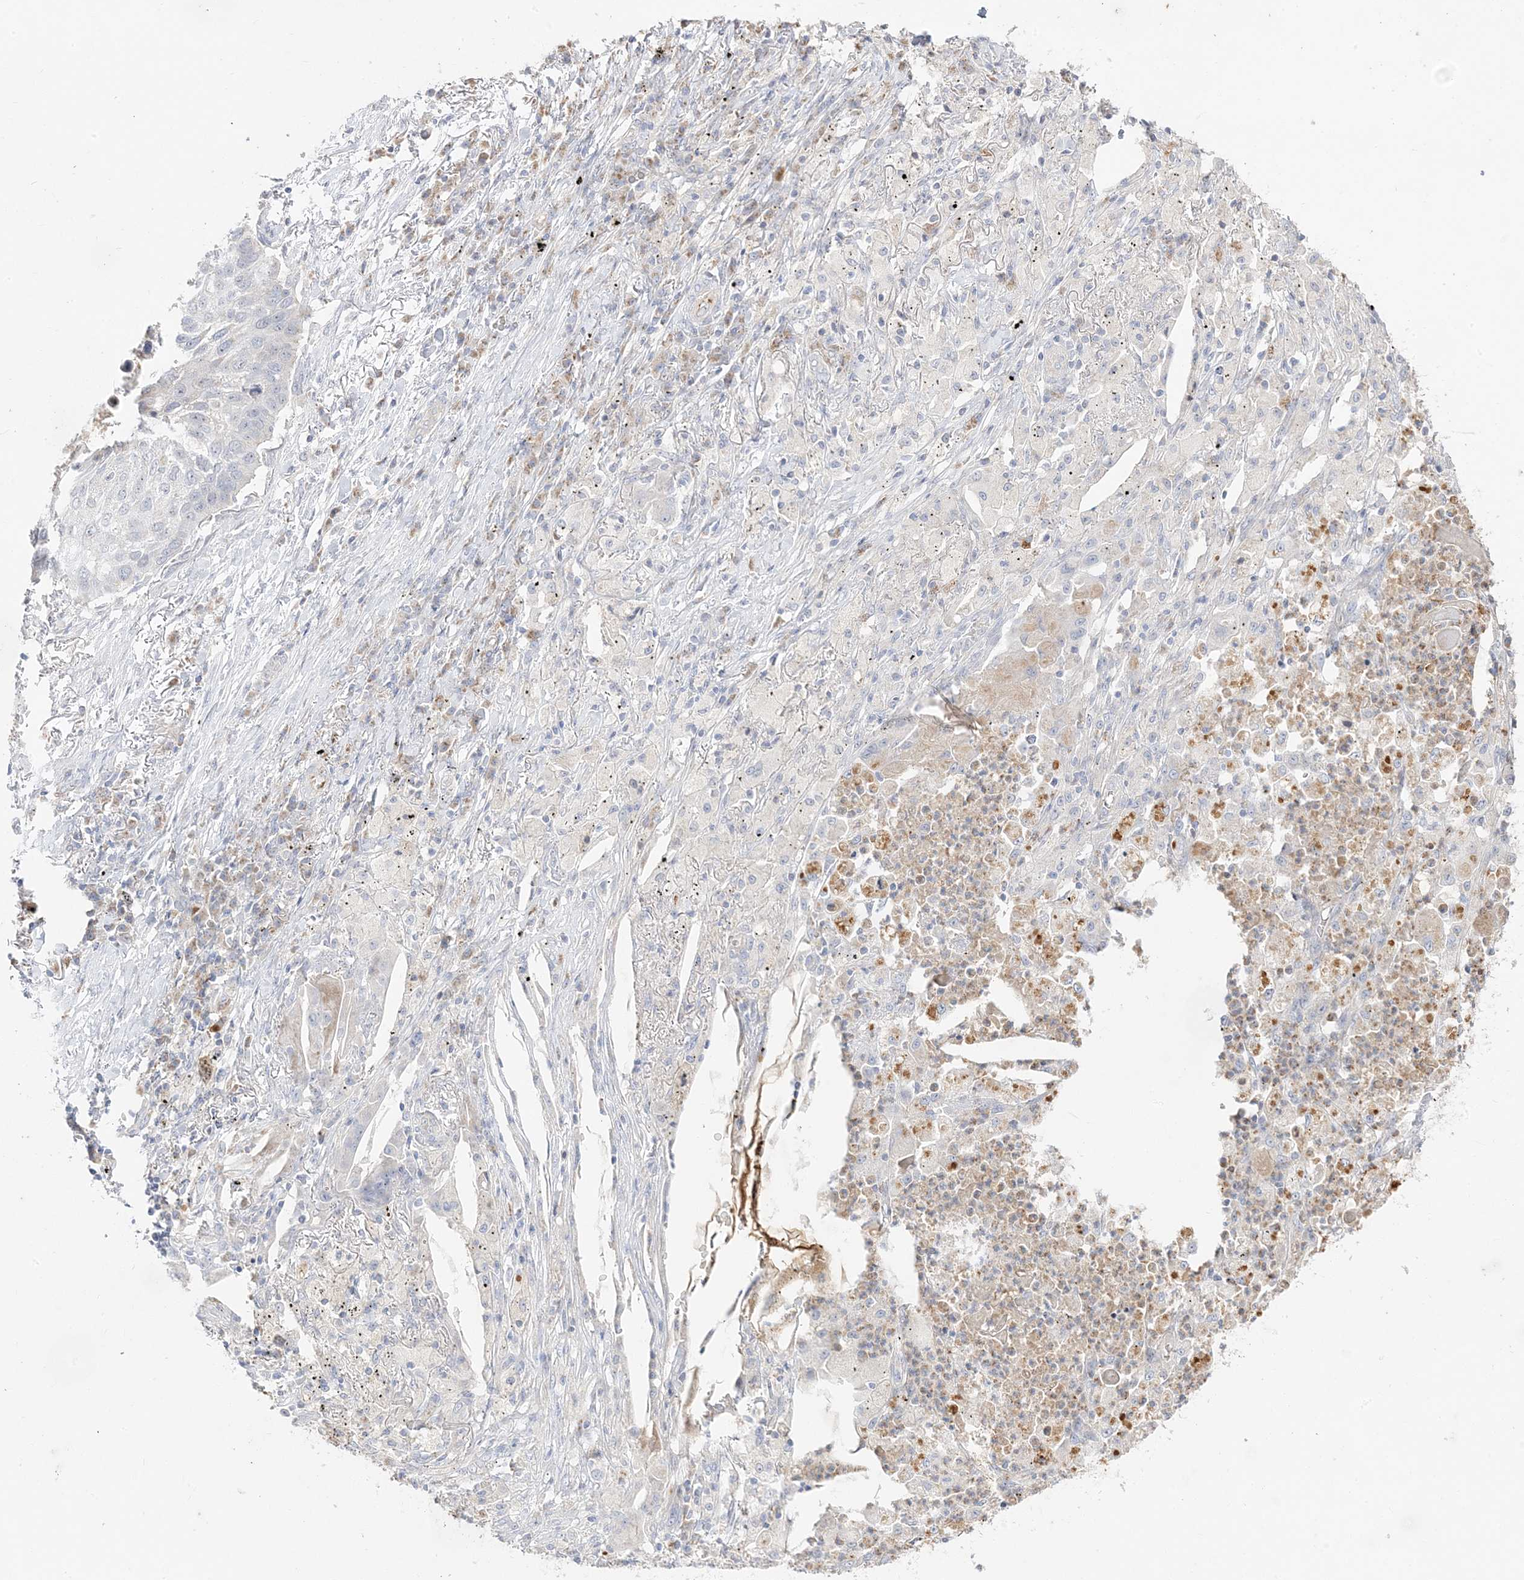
{"staining": {"intensity": "negative", "quantity": "none", "location": "none"}, "tissue": "lung cancer", "cell_type": "Tumor cells", "image_type": "cancer", "snomed": [{"axis": "morphology", "description": "Squamous cell carcinoma, NOS"}, {"axis": "topography", "description": "Lung"}], "caption": "Immunohistochemistry photomicrograph of neoplastic tissue: human lung cancer (squamous cell carcinoma) stained with DAB displays no significant protein staining in tumor cells.", "gene": "TRANK1", "patient": {"sex": "female", "age": 63}}